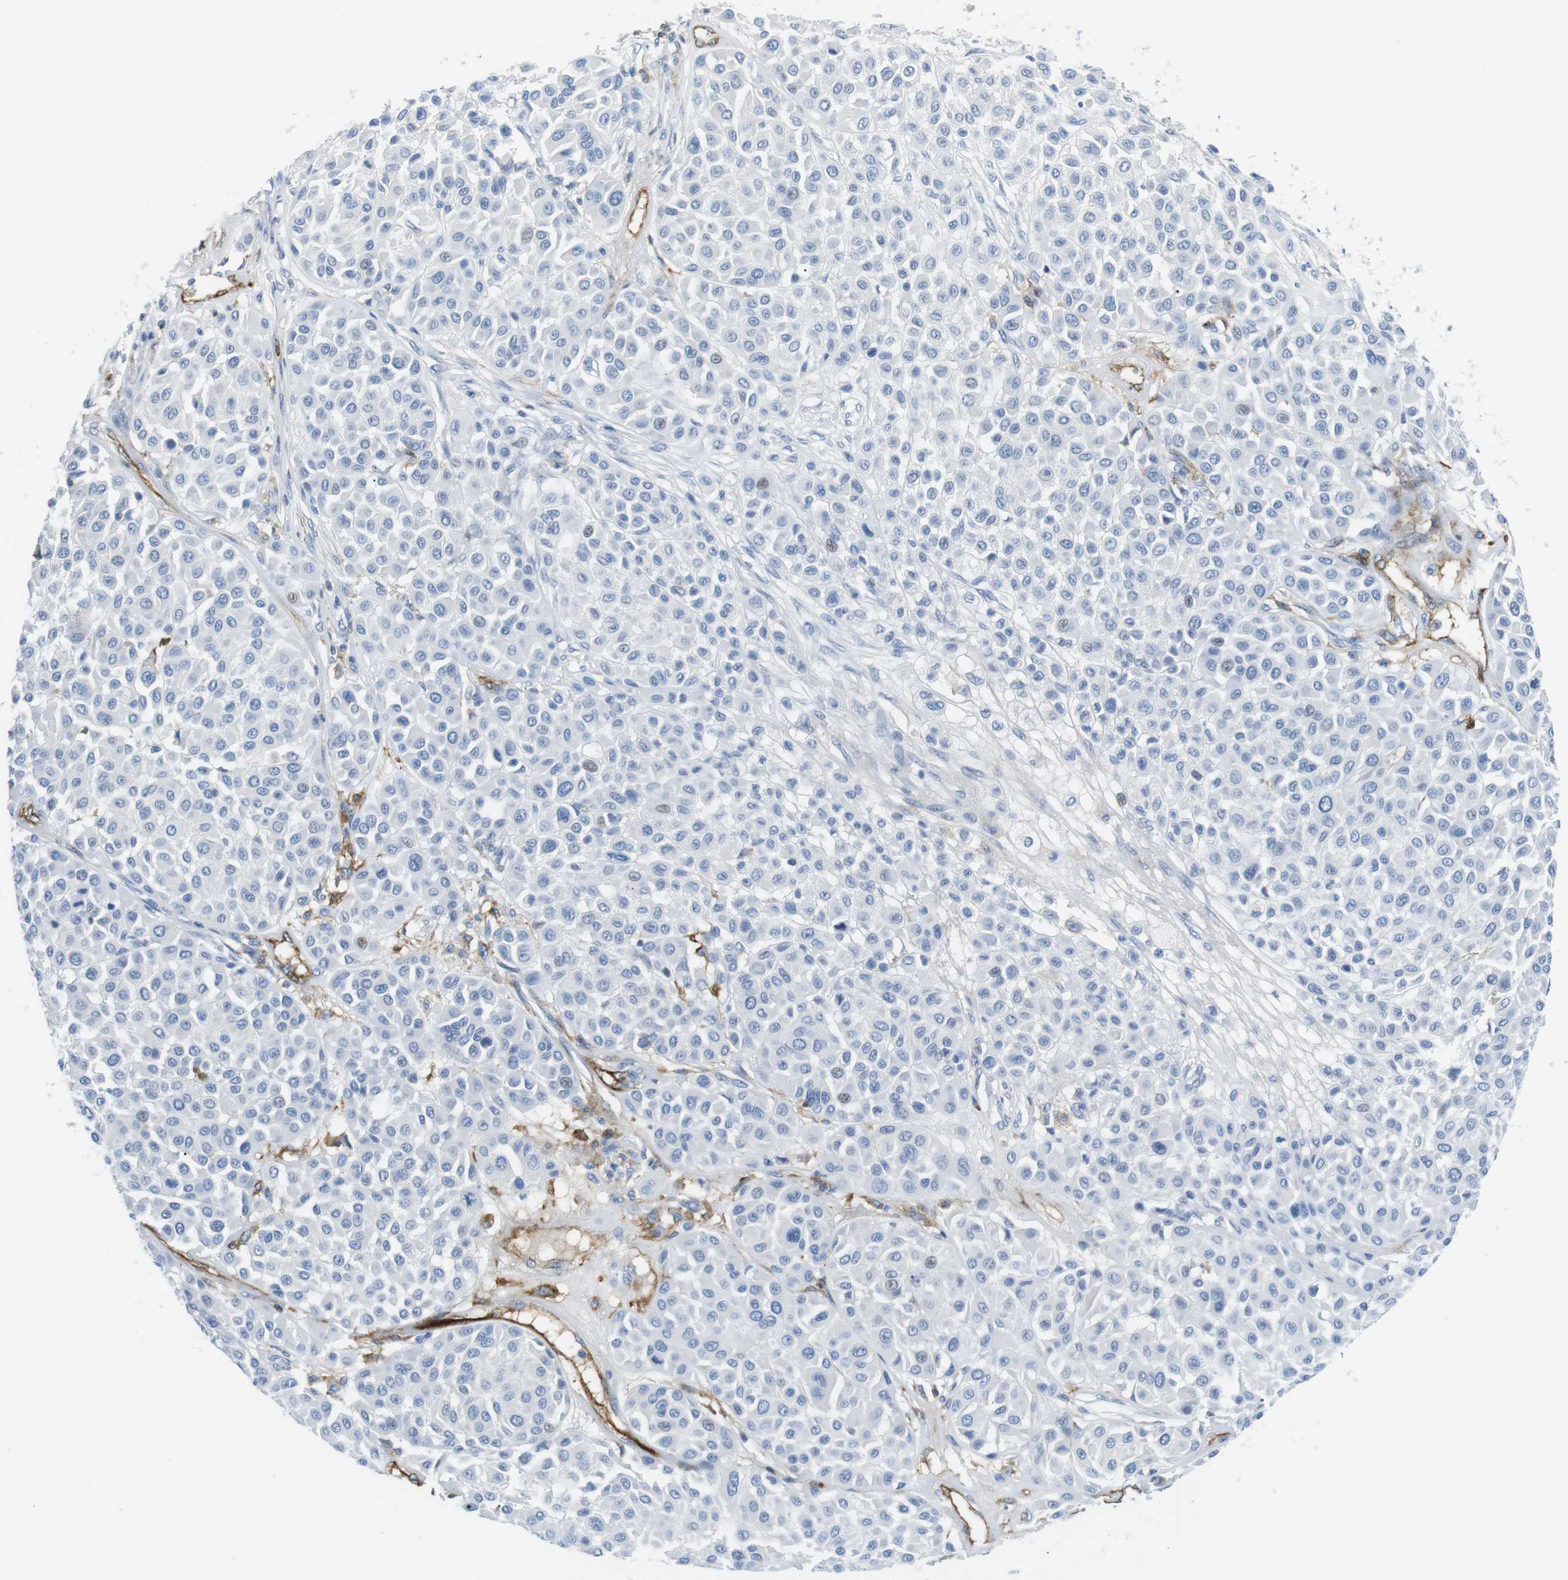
{"staining": {"intensity": "negative", "quantity": "none", "location": "none"}, "tissue": "melanoma", "cell_type": "Tumor cells", "image_type": "cancer", "snomed": [{"axis": "morphology", "description": "Malignant melanoma, Metastatic site"}, {"axis": "topography", "description": "Soft tissue"}], "caption": "The image demonstrates no staining of tumor cells in malignant melanoma (metastatic site).", "gene": "TNFRSF4", "patient": {"sex": "male", "age": 41}}